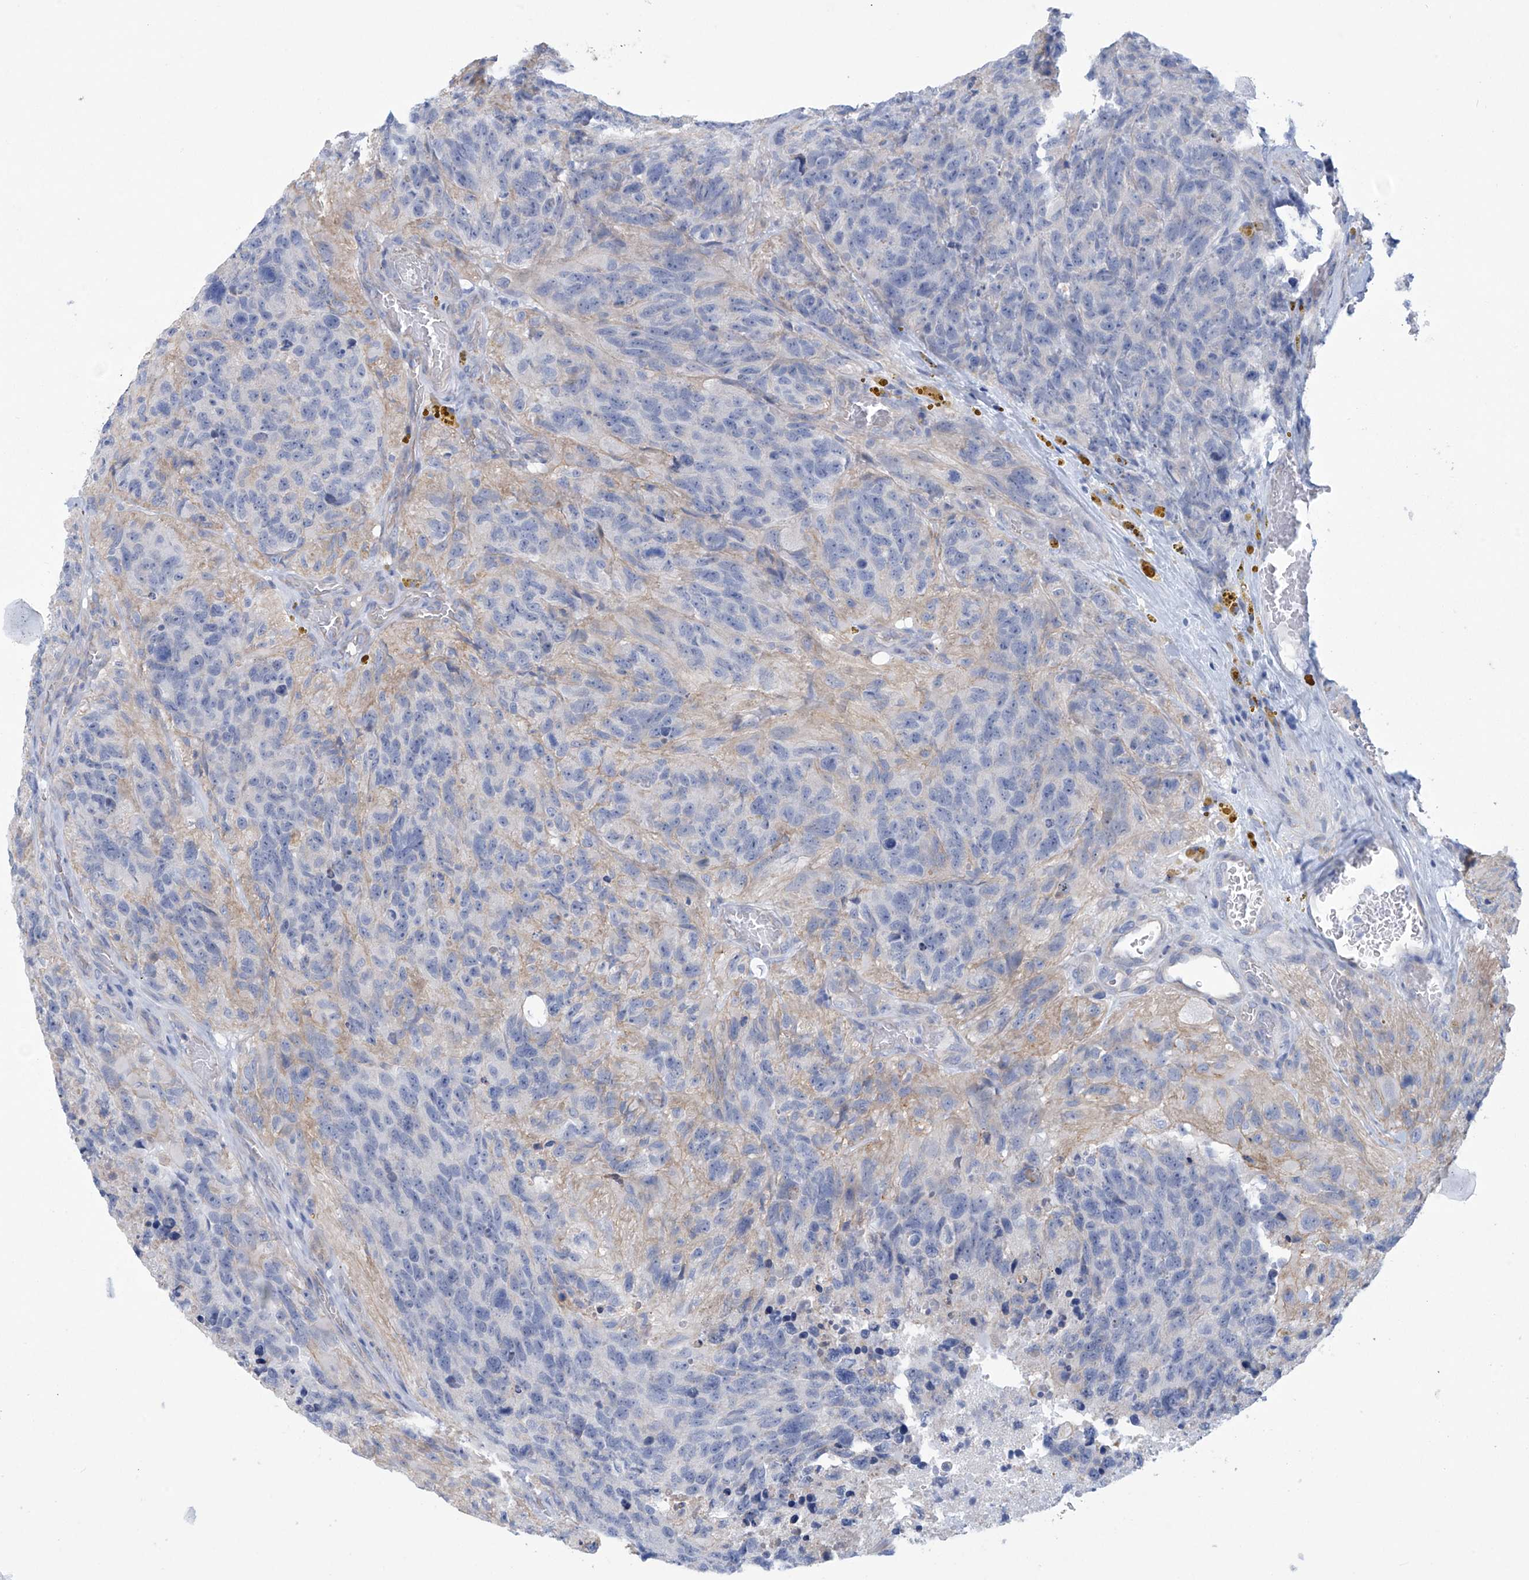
{"staining": {"intensity": "negative", "quantity": "none", "location": "none"}, "tissue": "glioma", "cell_type": "Tumor cells", "image_type": "cancer", "snomed": [{"axis": "morphology", "description": "Glioma, malignant, High grade"}, {"axis": "topography", "description": "Brain"}], "caption": "Immunohistochemistry (IHC) micrograph of neoplastic tissue: glioma stained with DAB reveals no significant protein expression in tumor cells.", "gene": "ABHD13", "patient": {"sex": "male", "age": 69}}